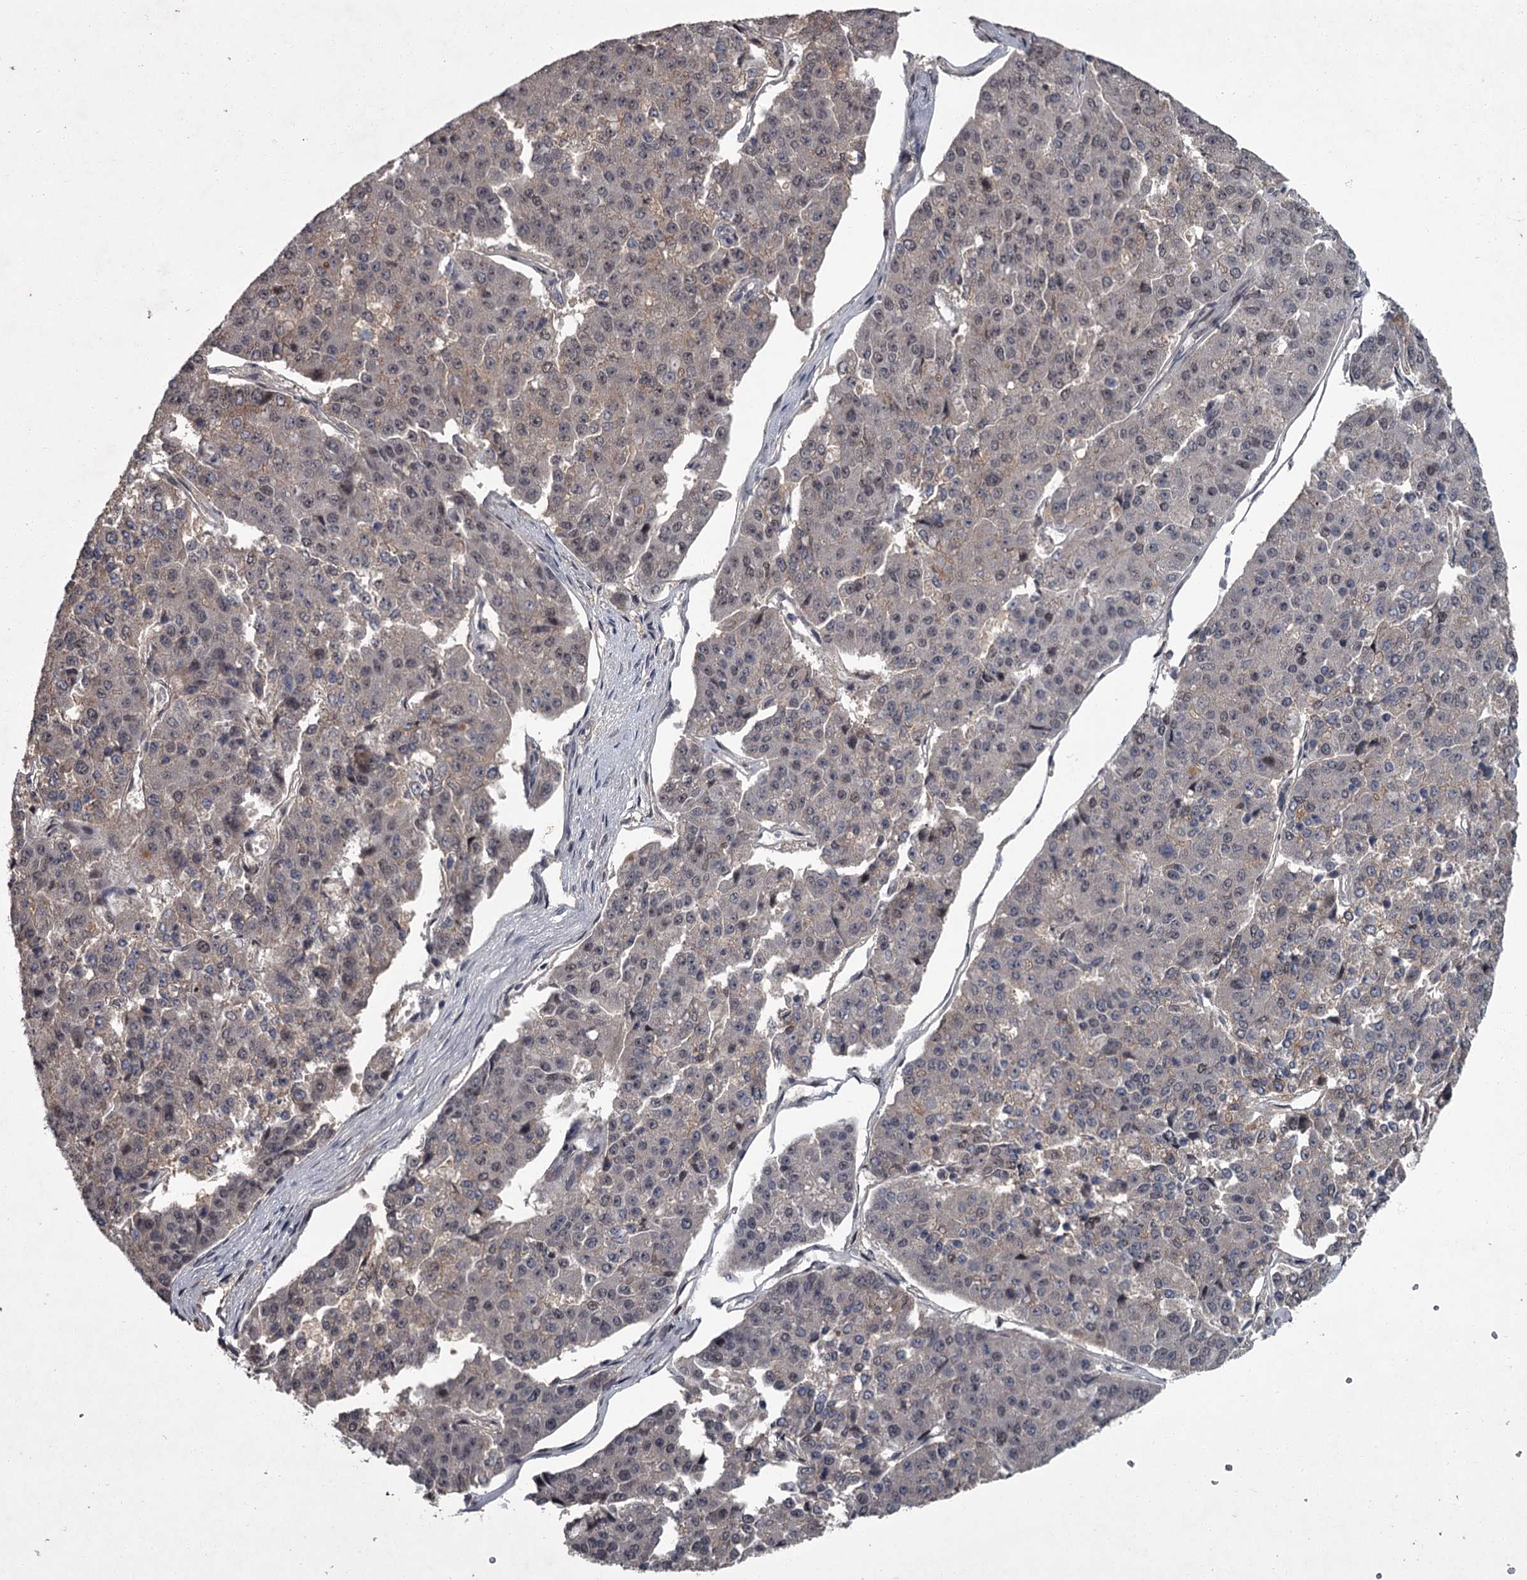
{"staining": {"intensity": "weak", "quantity": "<25%", "location": "nuclear"}, "tissue": "pancreatic cancer", "cell_type": "Tumor cells", "image_type": "cancer", "snomed": [{"axis": "morphology", "description": "Adenocarcinoma, NOS"}, {"axis": "topography", "description": "Pancreas"}], "caption": "This is an immunohistochemistry (IHC) histopathology image of human adenocarcinoma (pancreatic). There is no positivity in tumor cells.", "gene": "FLVCR2", "patient": {"sex": "male", "age": 50}}